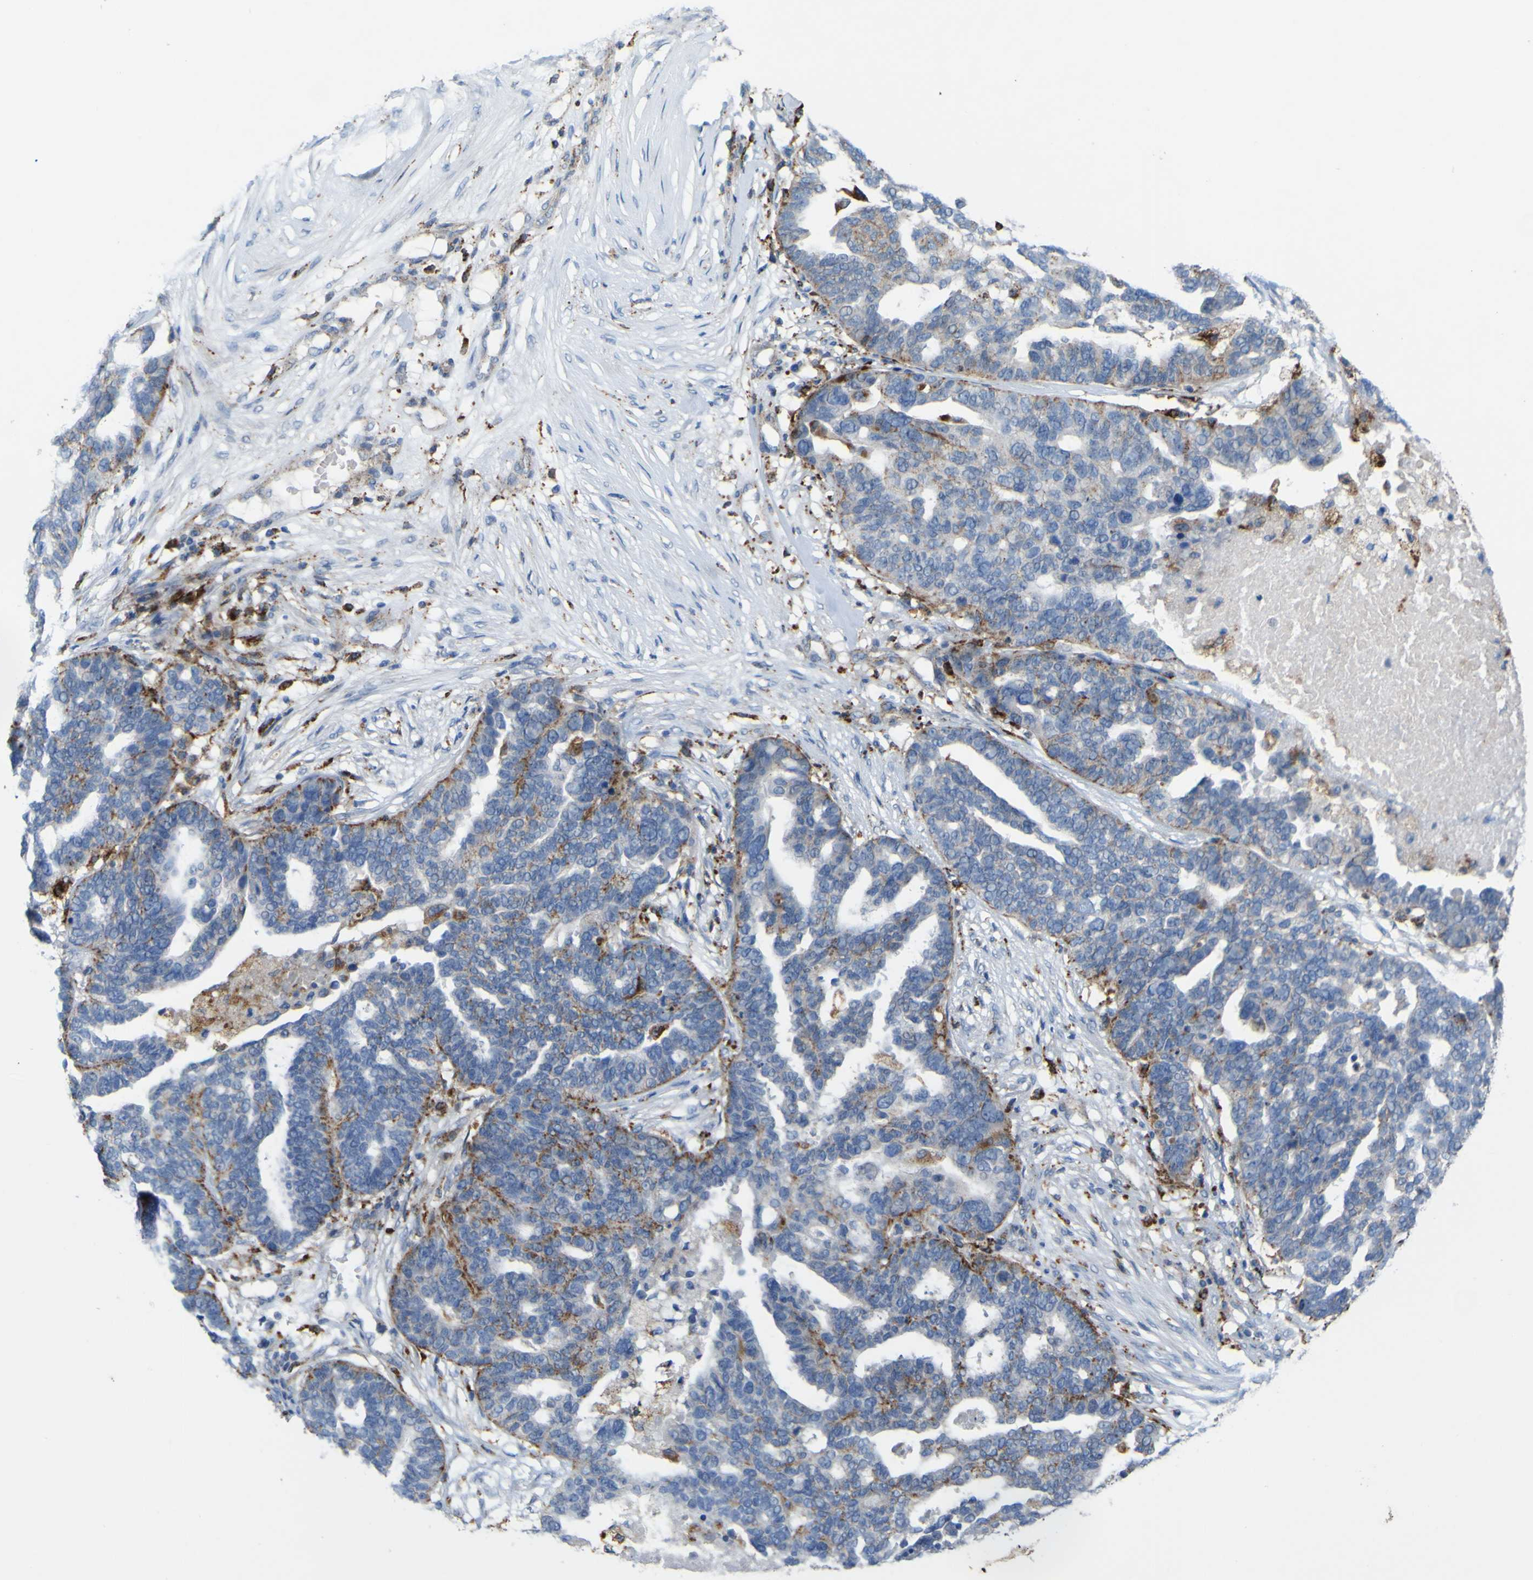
{"staining": {"intensity": "moderate", "quantity": "25%-75%", "location": "cytoplasmic/membranous"}, "tissue": "ovarian cancer", "cell_type": "Tumor cells", "image_type": "cancer", "snomed": [{"axis": "morphology", "description": "Cystadenocarcinoma, serous, NOS"}, {"axis": "topography", "description": "Ovary"}], "caption": "An immunohistochemistry photomicrograph of tumor tissue is shown. Protein staining in brown shows moderate cytoplasmic/membranous positivity in ovarian serous cystadenocarcinoma within tumor cells.", "gene": "PLD3", "patient": {"sex": "female", "age": 59}}